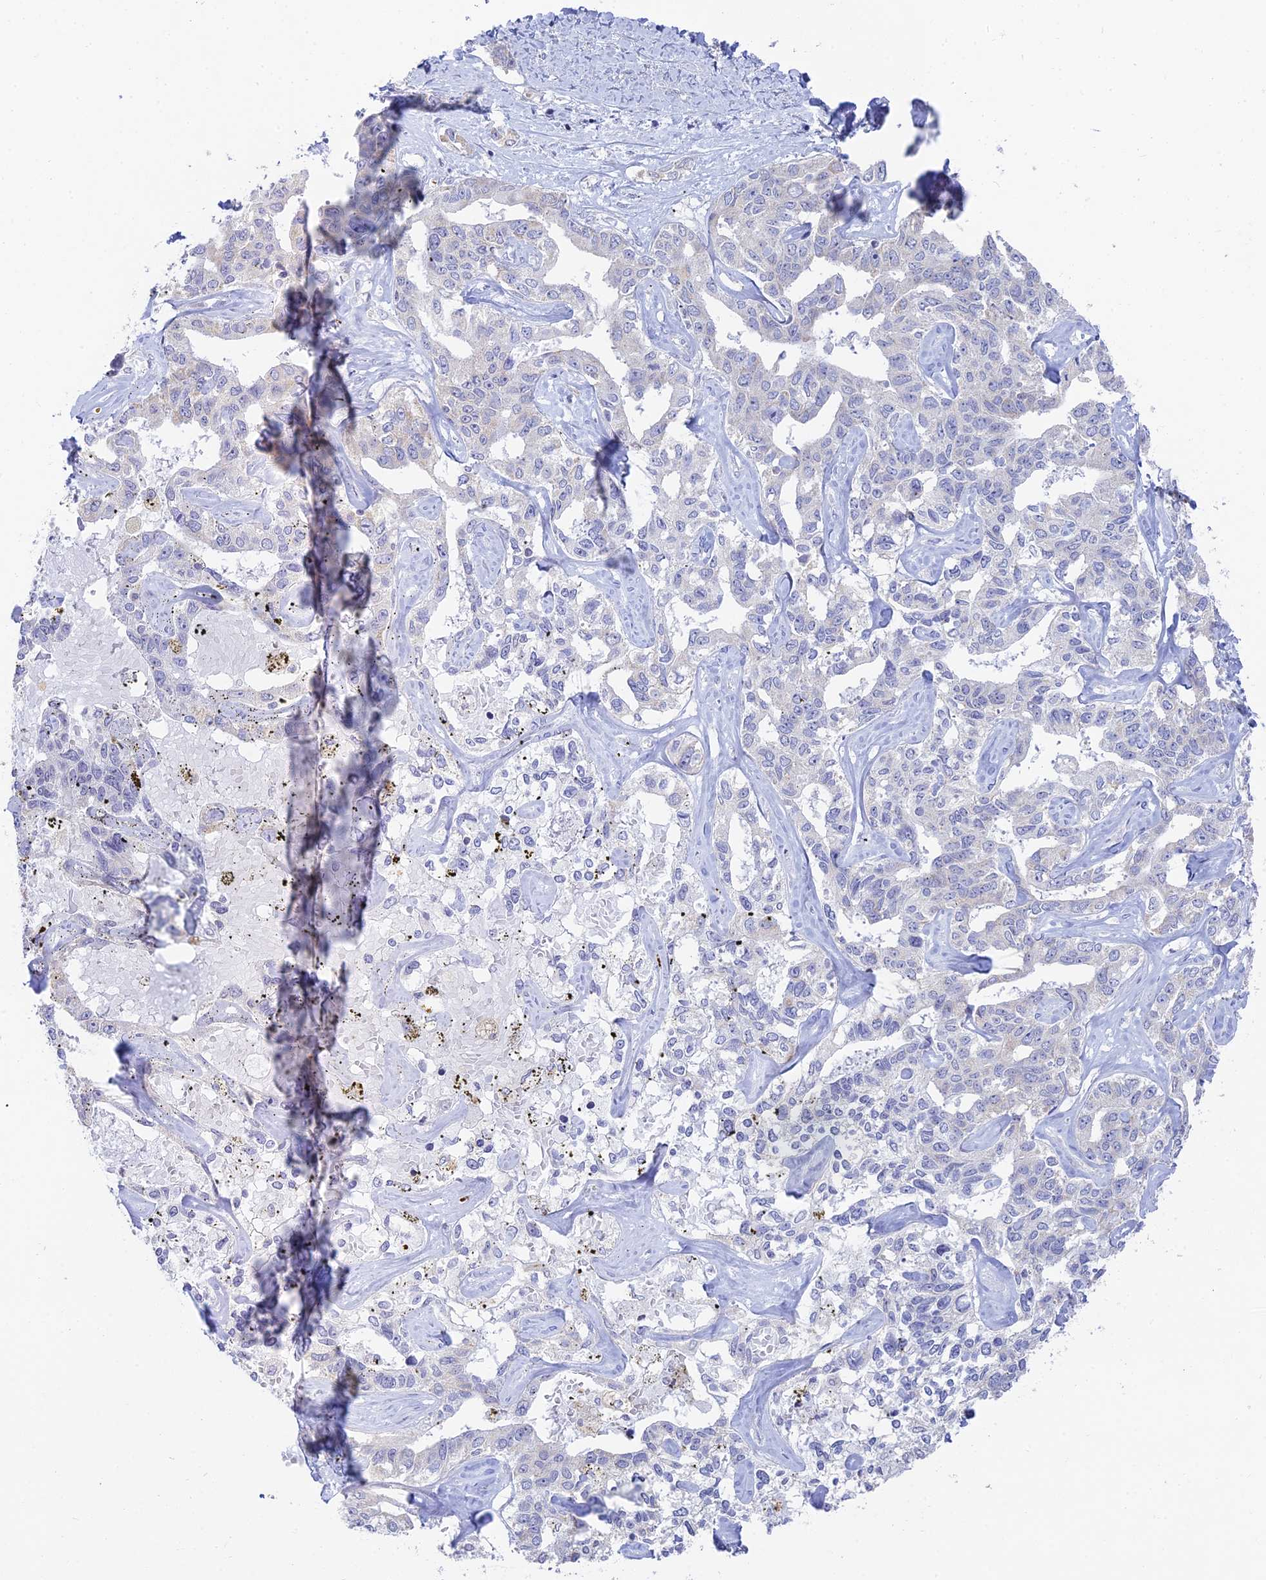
{"staining": {"intensity": "negative", "quantity": "none", "location": "none"}, "tissue": "liver cancer", "cell_type": "Tumor cells", "image_type": "cancer", "snomed": [{"axis": "morphology", "description": "Cholangiocarcinoma"}, {"axis": "topography", "description": "Liver"}], "caption": "Immunohistochemistry (IHC) histopathology image of liver cholangiocarcinoma stained for a protein (brown), which displays no expression in tumor cells.", "gene": "TMEM40", "patient": {"sex": "male", "age": 59}}